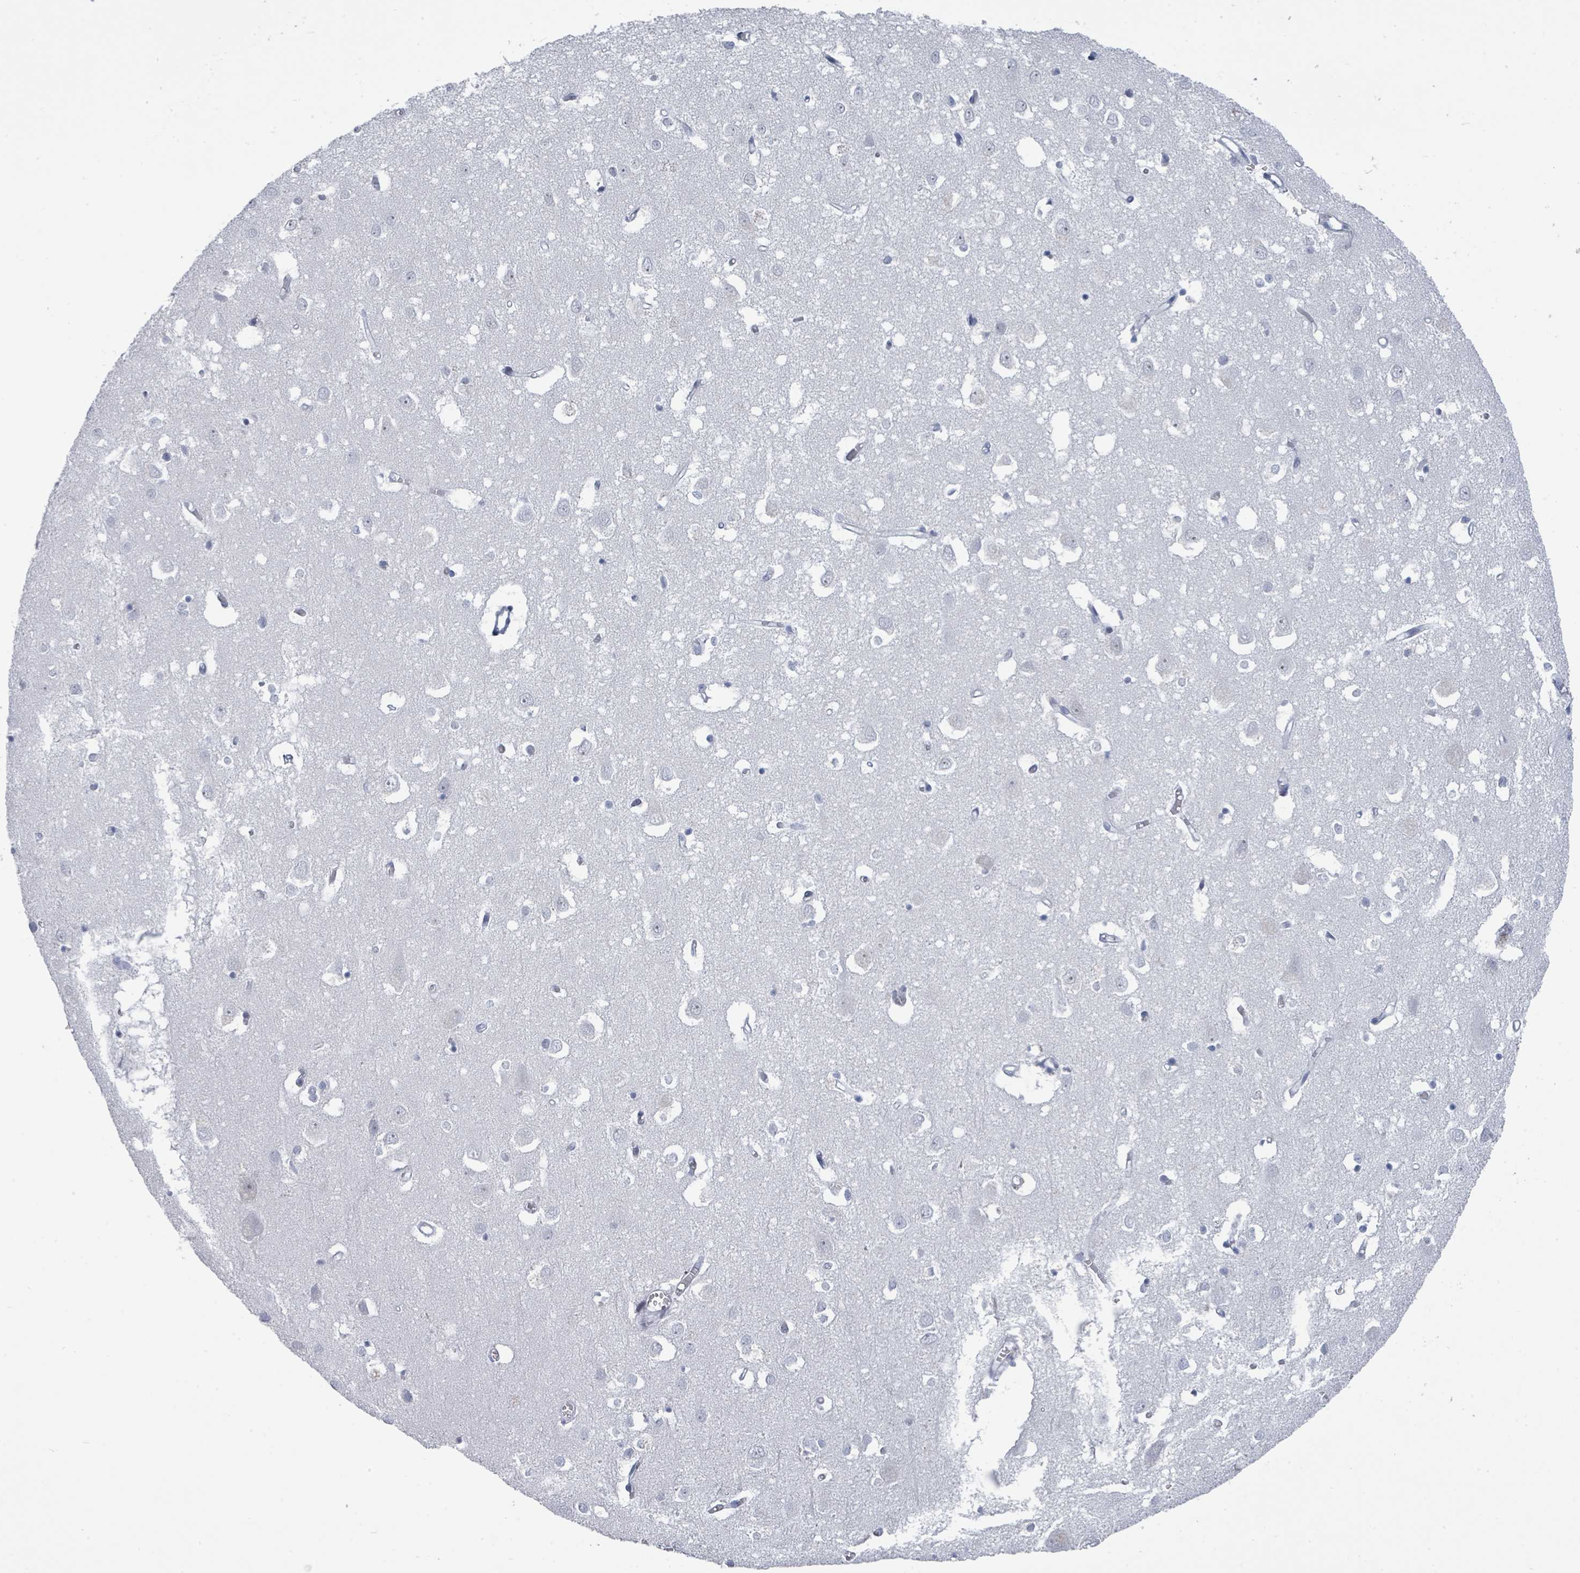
{"staining": {"intensity": "negative", "quantity": "none", "location": "none"}, "tissue": "cerebral cortex", "cell_type": "Endothelial cells", "image_type": "normal", "snomed": [{"axis": "morphology", "description": "Normal tissue, NOS"}, {"axis": "topography", "description": "Cerebral cortex"}], "caption": "The immunohistochemistry (IHC) histopathology image has no significant expression in endothelial cells of cerebral cortex. The staining is performed using DAB (3,3'-diaminobenzidine) brown chromogen with nuclei counter-stained in using hematoxylin.", "gene": "CT45A10", "patient": {"sex": "male", "age": 70}}